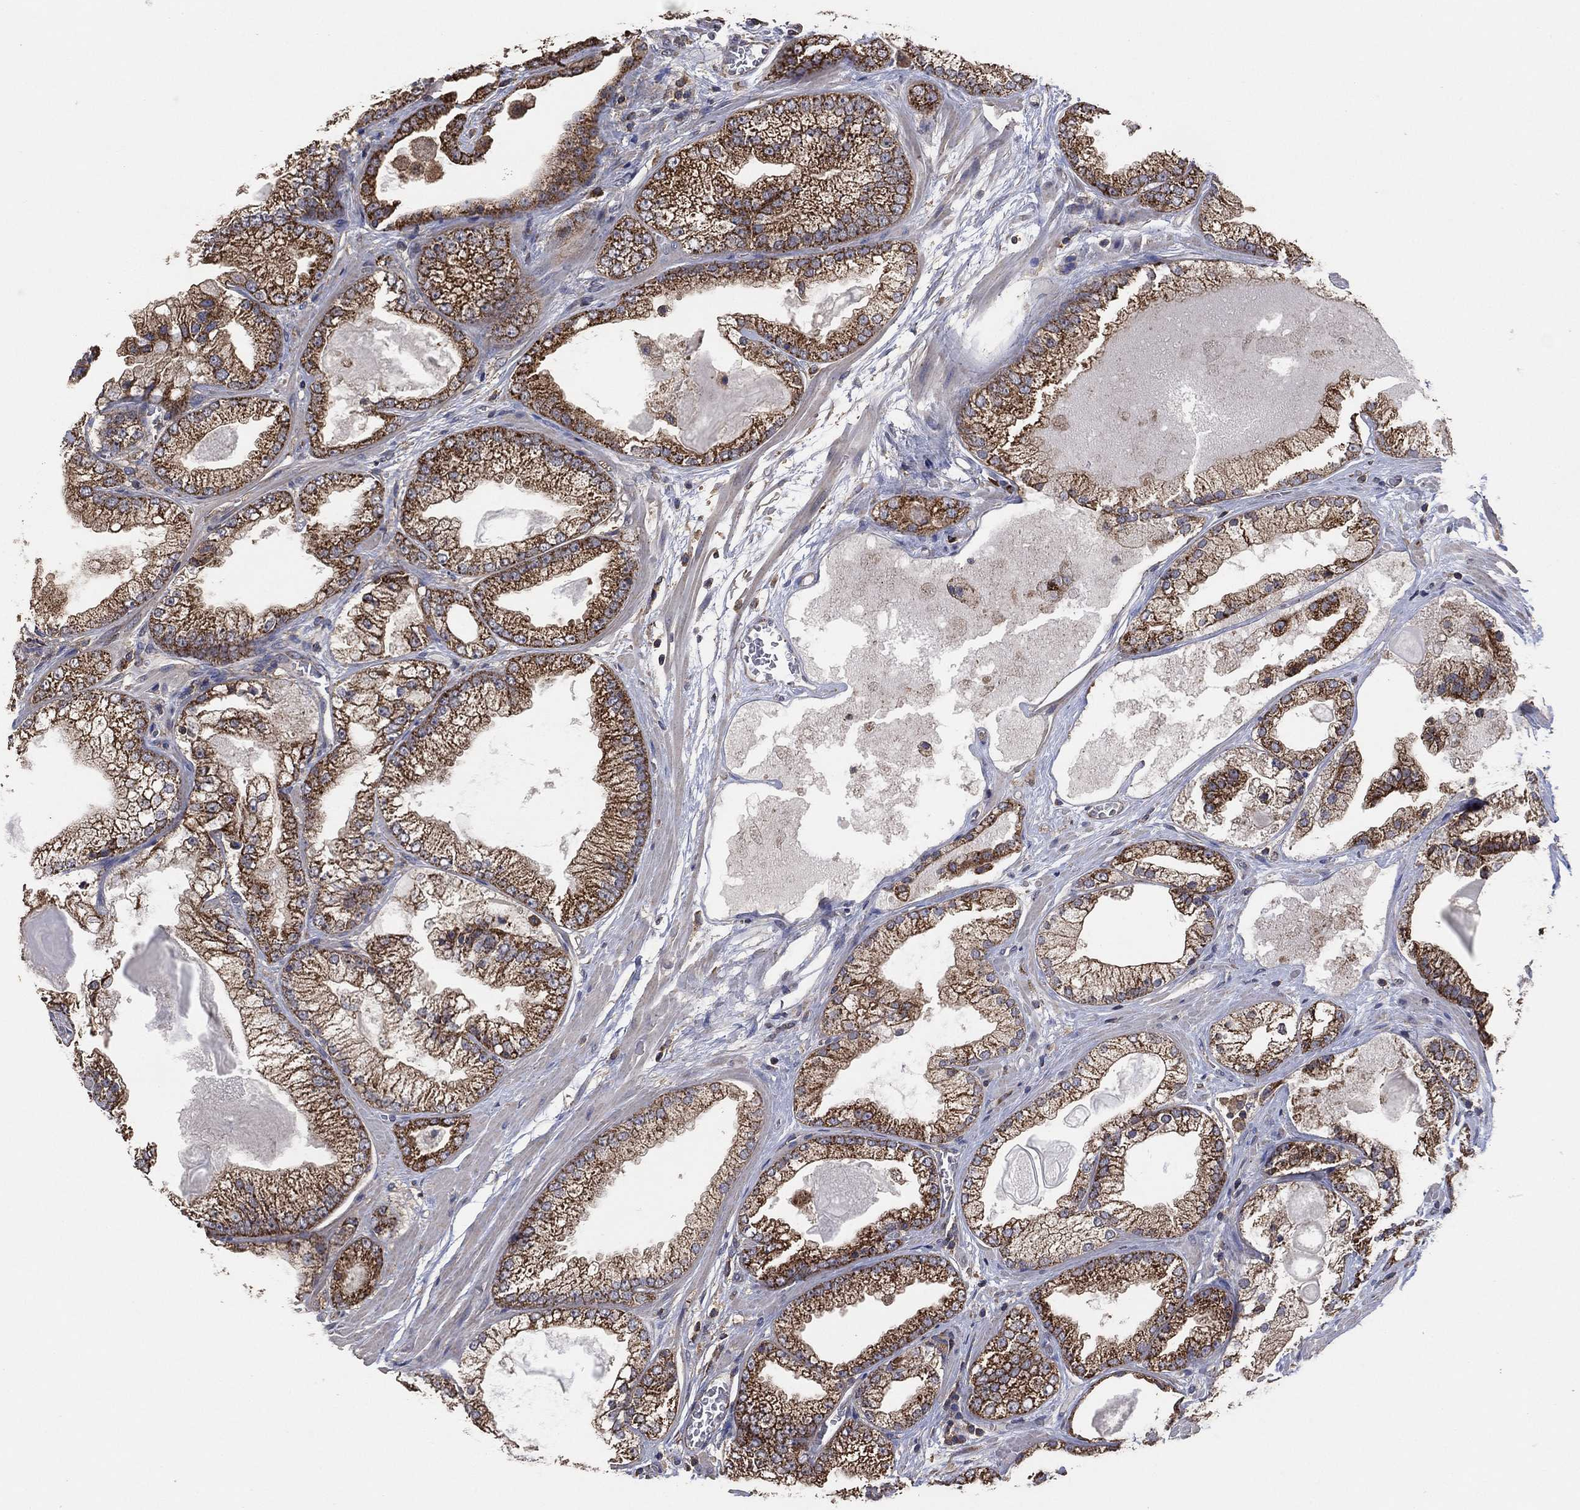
{"staining": {"intensity": "strong", "quantity": "25%-75%", "location": "cytoplasmic/membranous"}, "tissue": "prostate cancer", "cell_type": "Tumor cells", "image_type": "cancer", "snomed": [{"axis": "morphology", "description": "Adenocarcinoma, Low grade"}, {"axis": "topography", "description": "Prostate"}], "caption": "Immunohistochemical staining of prostate adenocarcinoma (low-grade) displays high levels of strong cytoplasmic/membranous protein staining in about 25%-75% of tumor cells. (IHC, brightfield microscopy, high magnification).", "gene": "LIMD1", "patient": {"sex": "male", "age": 57}}